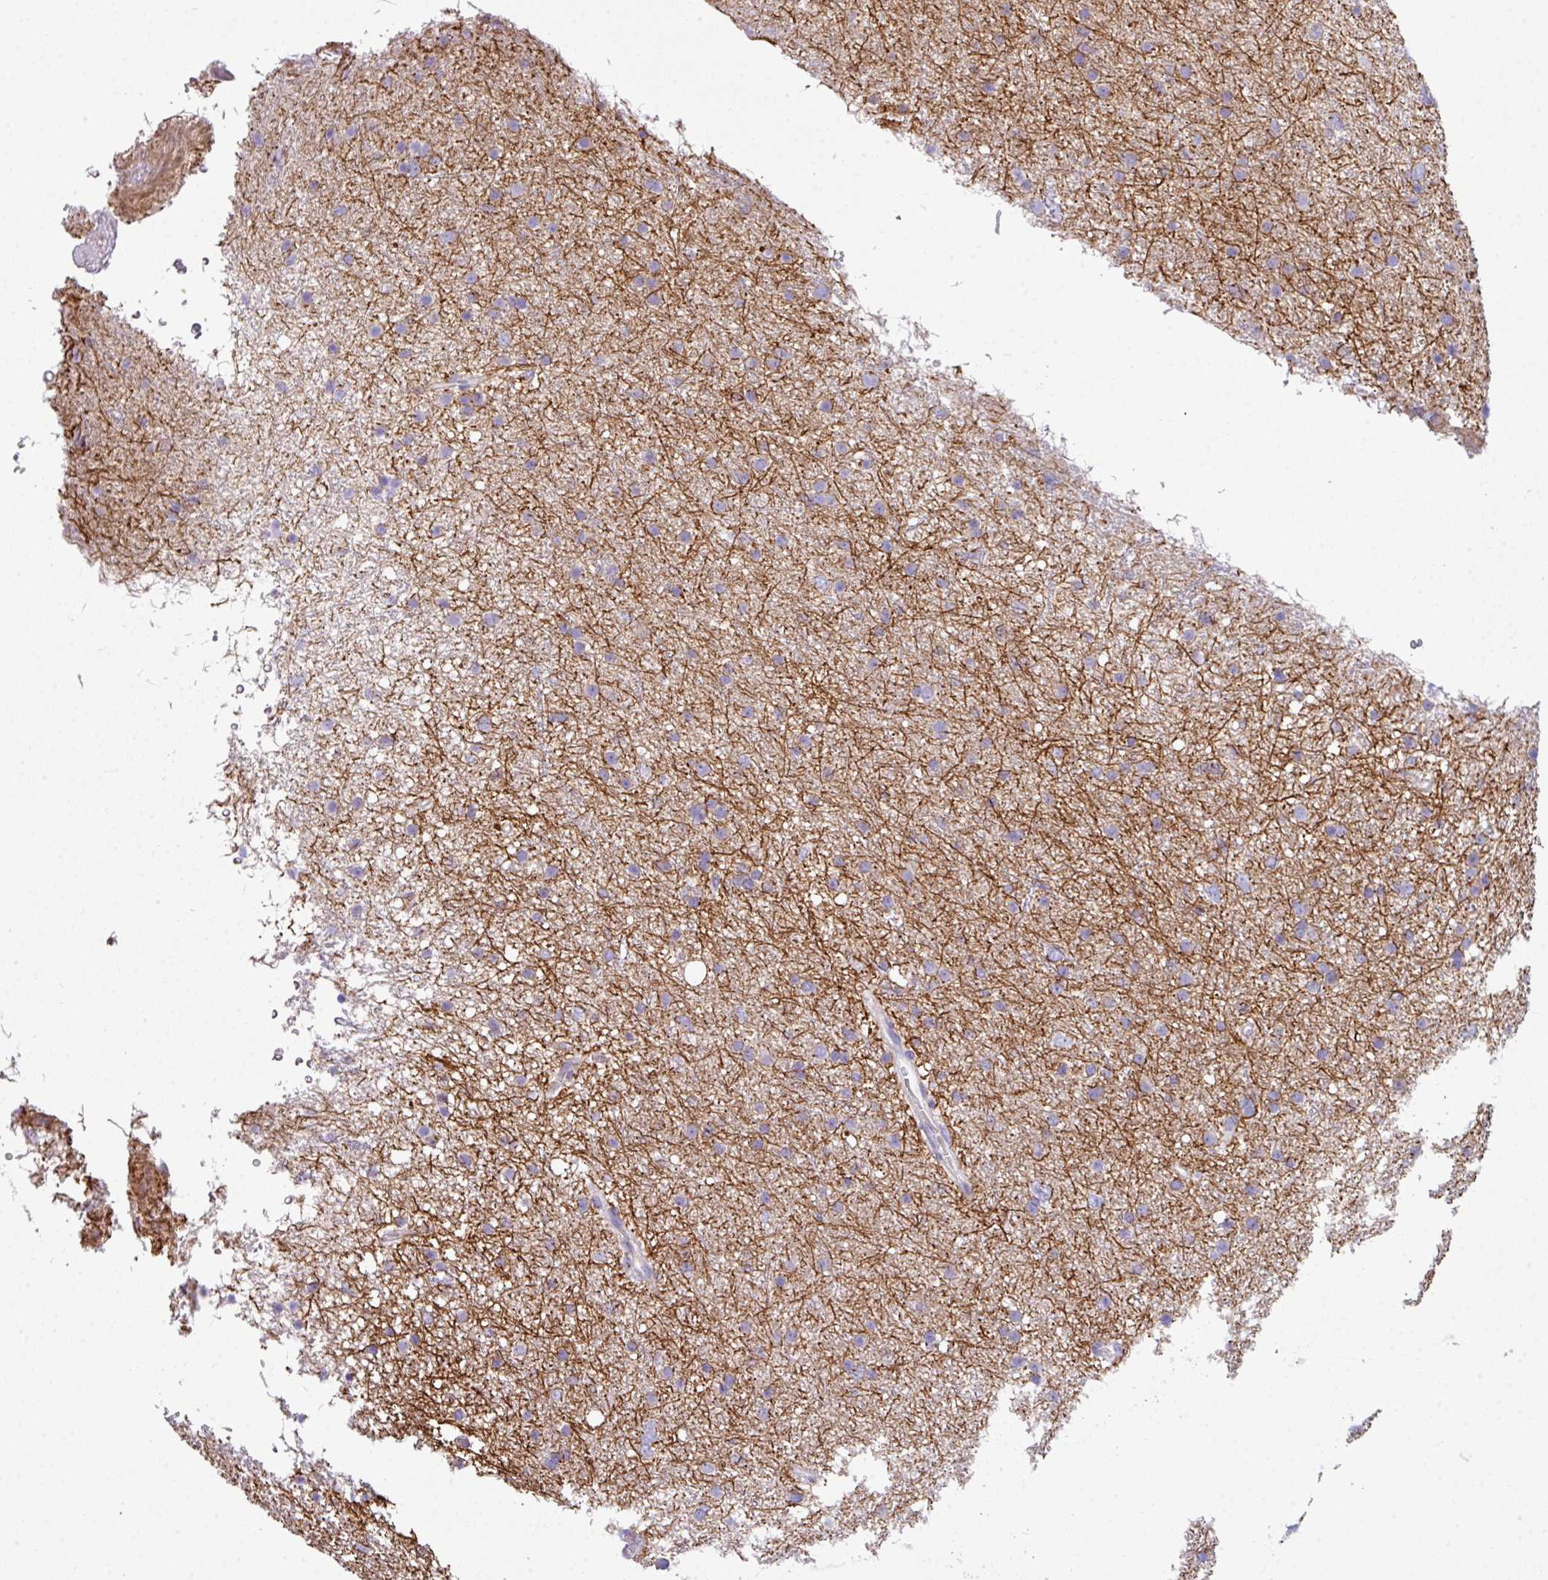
{"staining": {"intensity": "negative", "quantity": "none", "location": "none"}, "tissue": "glioma", "cell_type": "Tumor cells", "image_type": "cancer", "snomed": [{"axis": "morphology", "description": "Glioma, malignant, Low grade"}, {"axis": "topography", "description": "Cerebral cortex"}], "caption": "This is a photomicrograph of immunohistochemistry staining of glioma, which shows no expression in tumor cells.", "gene": "ABCC5", "patient": {"sex": "female", "age": 39}}